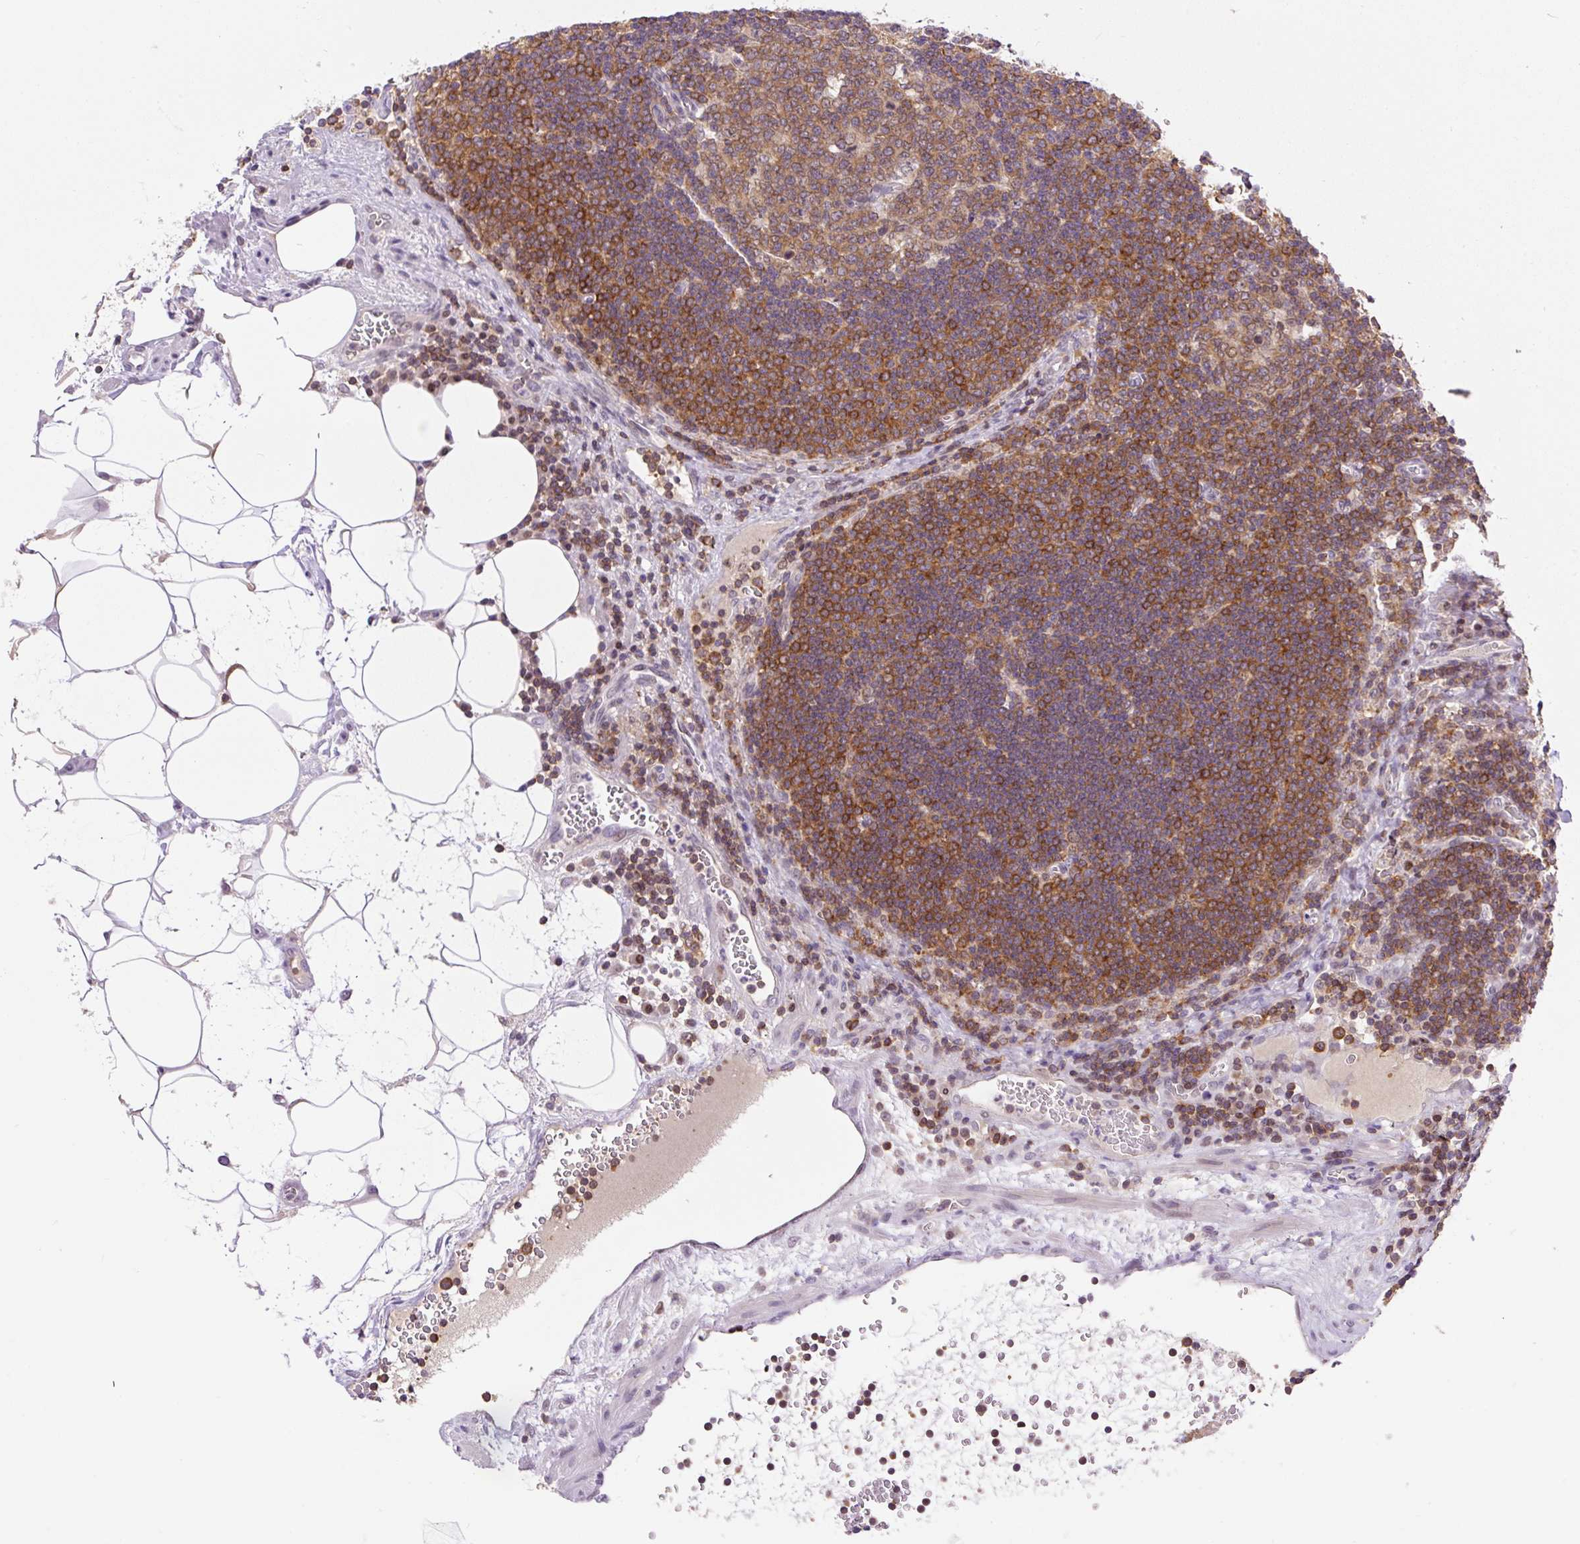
{"staining": {"intensity": "moderate", "quantity": ">75%", "location": "cytoplasmic/membranous"}, "tissue": "lymph node", "cell_type": "Germinal center cells", "image_type": "normal", "snomed": [{"axis": "morphology", "description": "Normal tissue, NOS"}, {"axis": "topography", "description": "Lymph node"}], "caption": "Moderate cytoplasmic/membranous positivity for a protein is appreciated in approximately >75% of germinal center cells of benign lymph node using IHC.", "gene": "CARD11", "patient": {"sex": "male", "age": 58}}